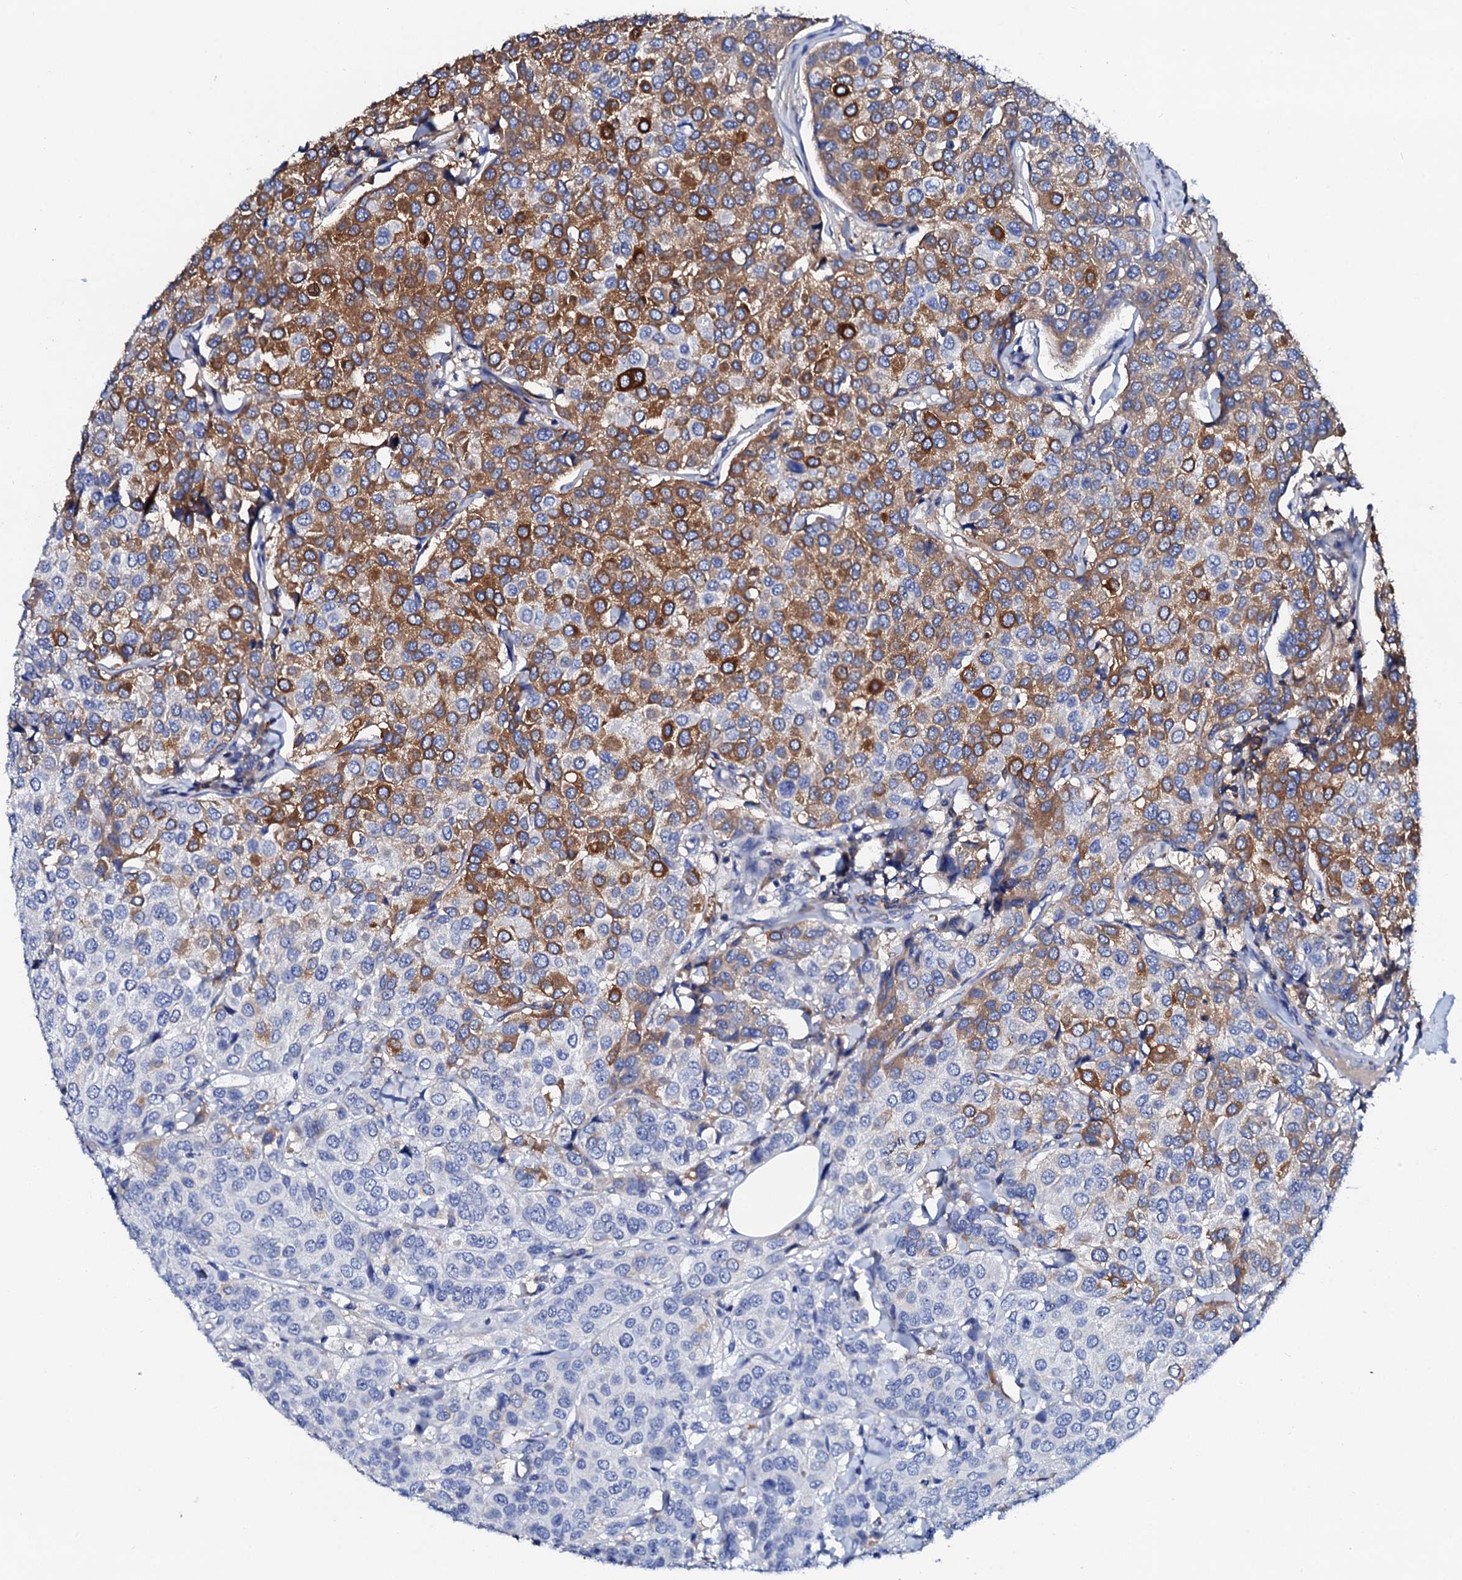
{"staining": {"intensity": "strong", "quantity": "25%-75%", "location": "cytoplasmic/membranous"}, "tissue": "breast cancer", "cell_type": "Tumor cells", "image_type": "cancer", "snomed": [{"axis": "morphology", "description": "Duct carcinoma"}, {"axis": "topography", "description": "Breast"}], "caption": "Breast cancer stained with a brown dye displays strong cytoplasmic/membranous positive staining in about 25%-75% of tumor cells.", "gene": "GLB1L3", "patient": {"sex": "female", "age": 55}}